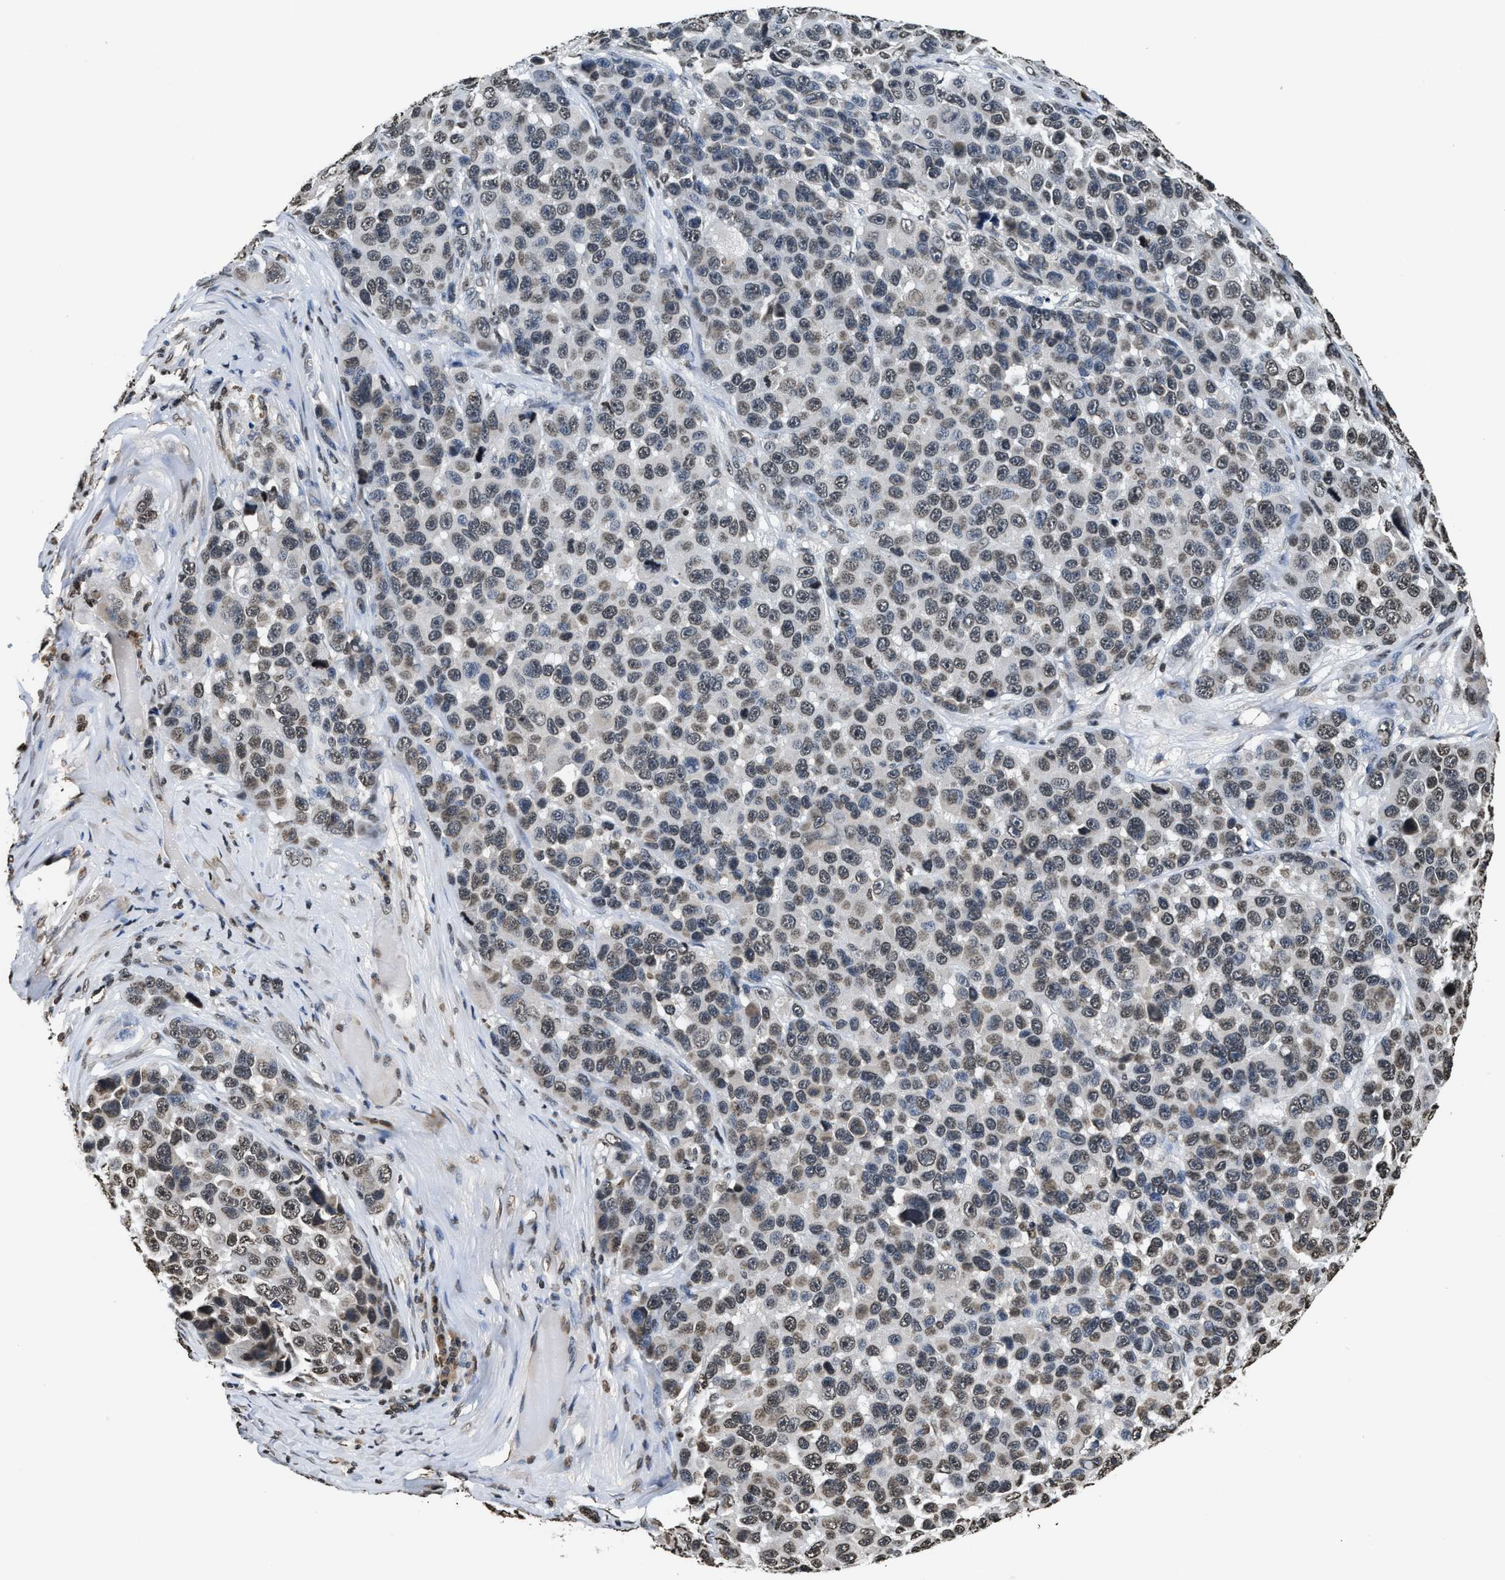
{"staining": {"intensity": "weak", "quantity": "25%-75%", "location": "nuclear"}, "tissue": "melanoma", "cell_type": "Tumor cells", "image_type": "cancer", "snomed": [{"axis": "morphology", "description": "Malignant melanoma, NOS"}, {"axis": "topography", "description": "Skin"}], "caption": "Protein staining demonstrates weak nuclear positivity in about 25%-75% of tumor cells in malignant melanoma. (Stains: DAB in brown, nuclei in blue, Microscopy: brightfield microscopy at high magnification).", "gene": "DNASE1L3", "patient": {"sex": "male", "age": 53}}